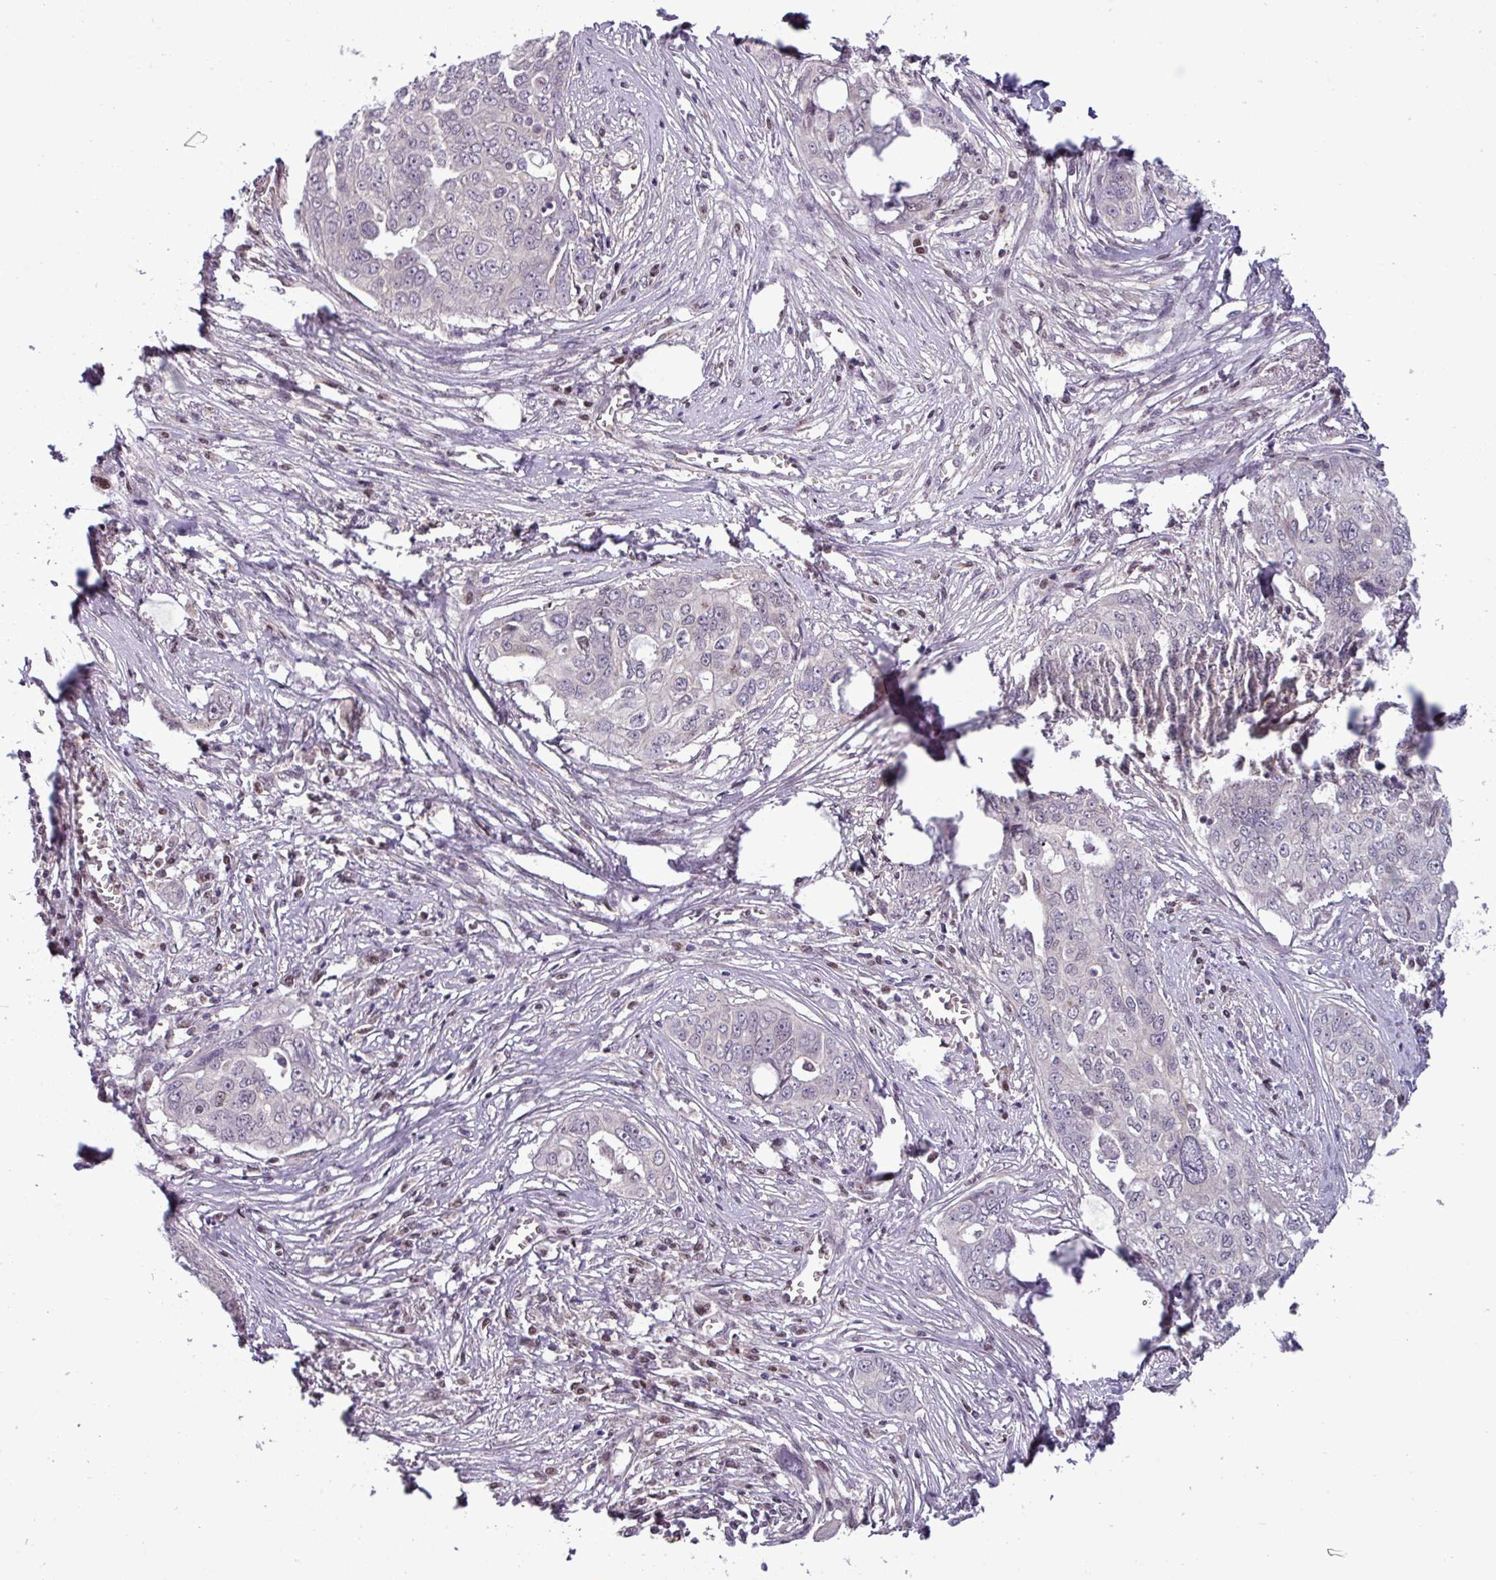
{"staining": {"intensity": "negative", "quantity": "none", "location": "none"}, "tissue": "ovarian cancer", "cell_type": "Tumor cells", "image_type": "cancer", "snomed": [{"axis": "morphology", "description": "Carcinoma, endometroid"}, {"axis": "topography", "description": "Ovary"}], "caption": "This is a histopathology image of IHC staining of ovarian endometroid carcinoma, which shows no positivity in tumor cells.", "gene": "NPFFR1", "patient": {"sex": "female", "age": 70}}